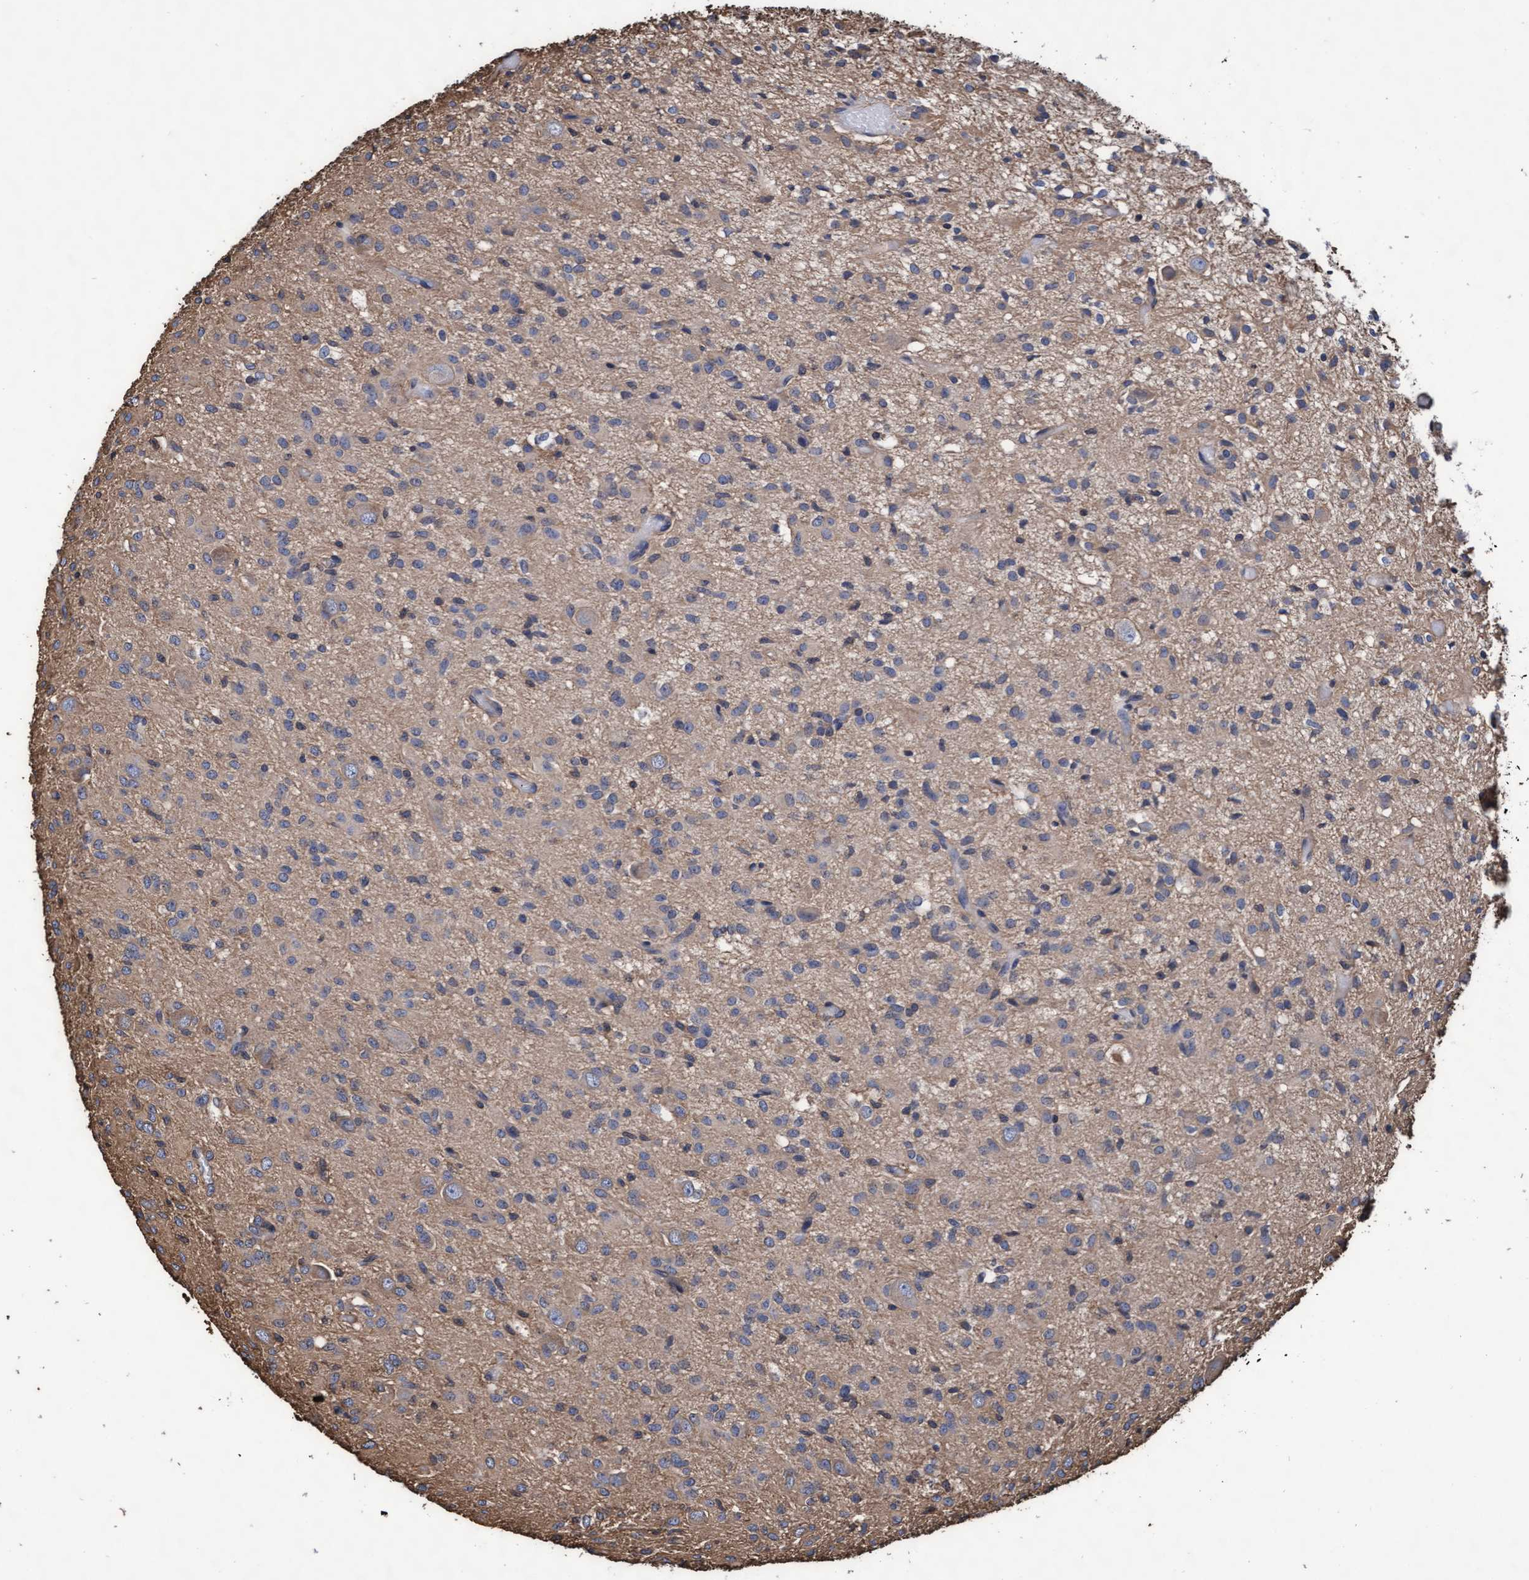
{"staining": {"intensity": "weak", "quantity": "<25%", "location": "cytoplasmic/membranous"}, "tissue": "glioma", "cell_type": "Tumor cells", "image_type": "cancer", "snomed": [{"axis": "morphology", "description": "Glioma, malignant, High grade"}, {"axis": "topography", "description": "Brain"}], "caption": "This is a histopathology image of IHC staining of high-grade glioma (malignant), which shows no positivity in tumor cells.", "gene": "GRHPR", "patient": {"sex": "female", "age": 59}}